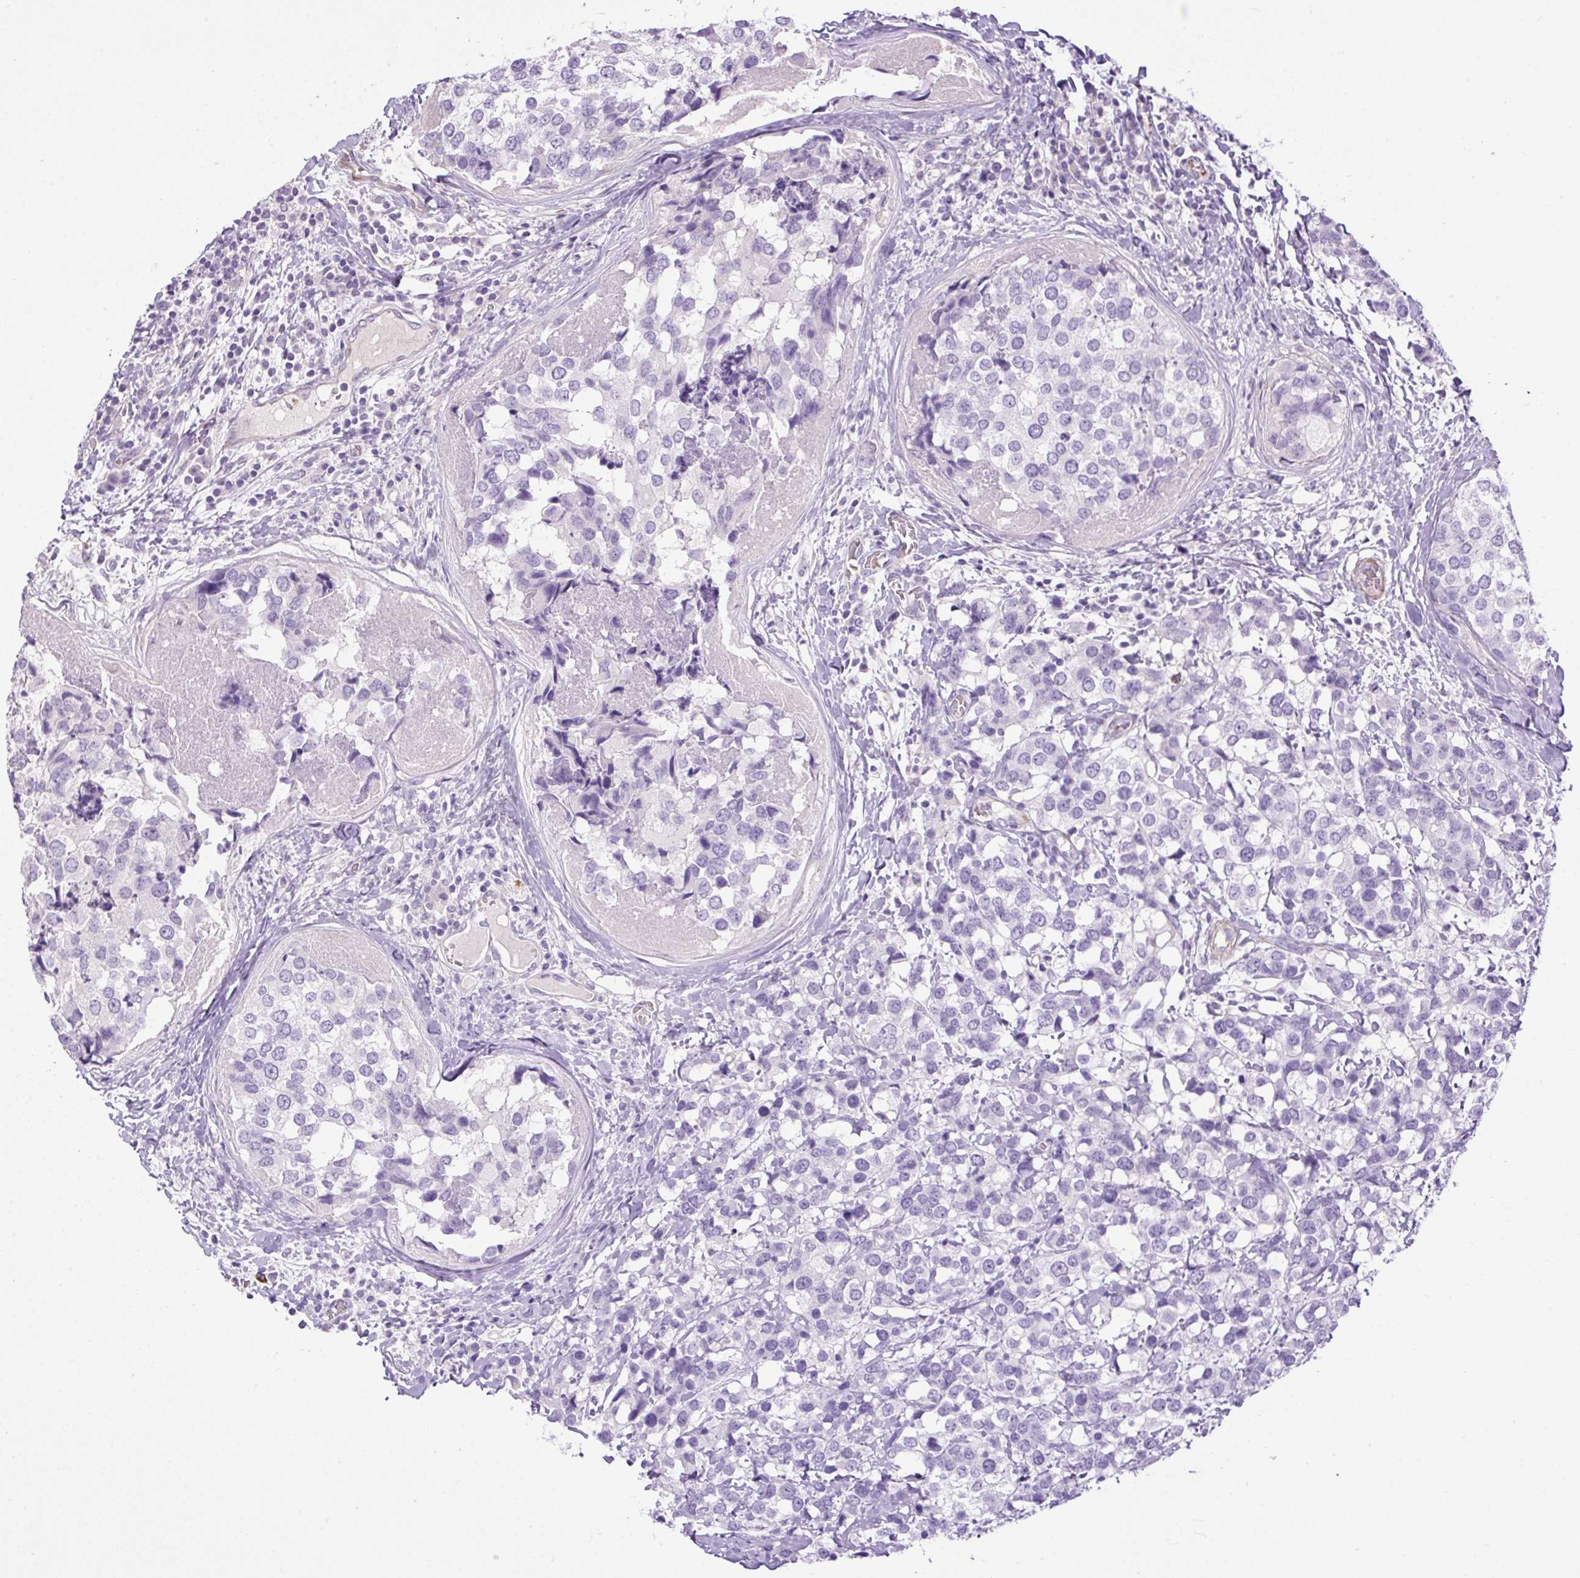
{"staining": {"intensity": "negative", "quantity": "none", "location": "none"}, "tissue": "breast cancer", "cell_type": "Tumor cells", "image_type": "cancer", "snomed": [{"axis": "morphology", "description": "Lobular carcinoma"}, {"axis": "topography", "description": "Breast"}], "caption": "Breast lobular carcinoma stained for a protein using immunohistochemistry reveals no staining tumor cells.", "gene": "VWA7", "patient": {"sex": "female", "age": 59}}